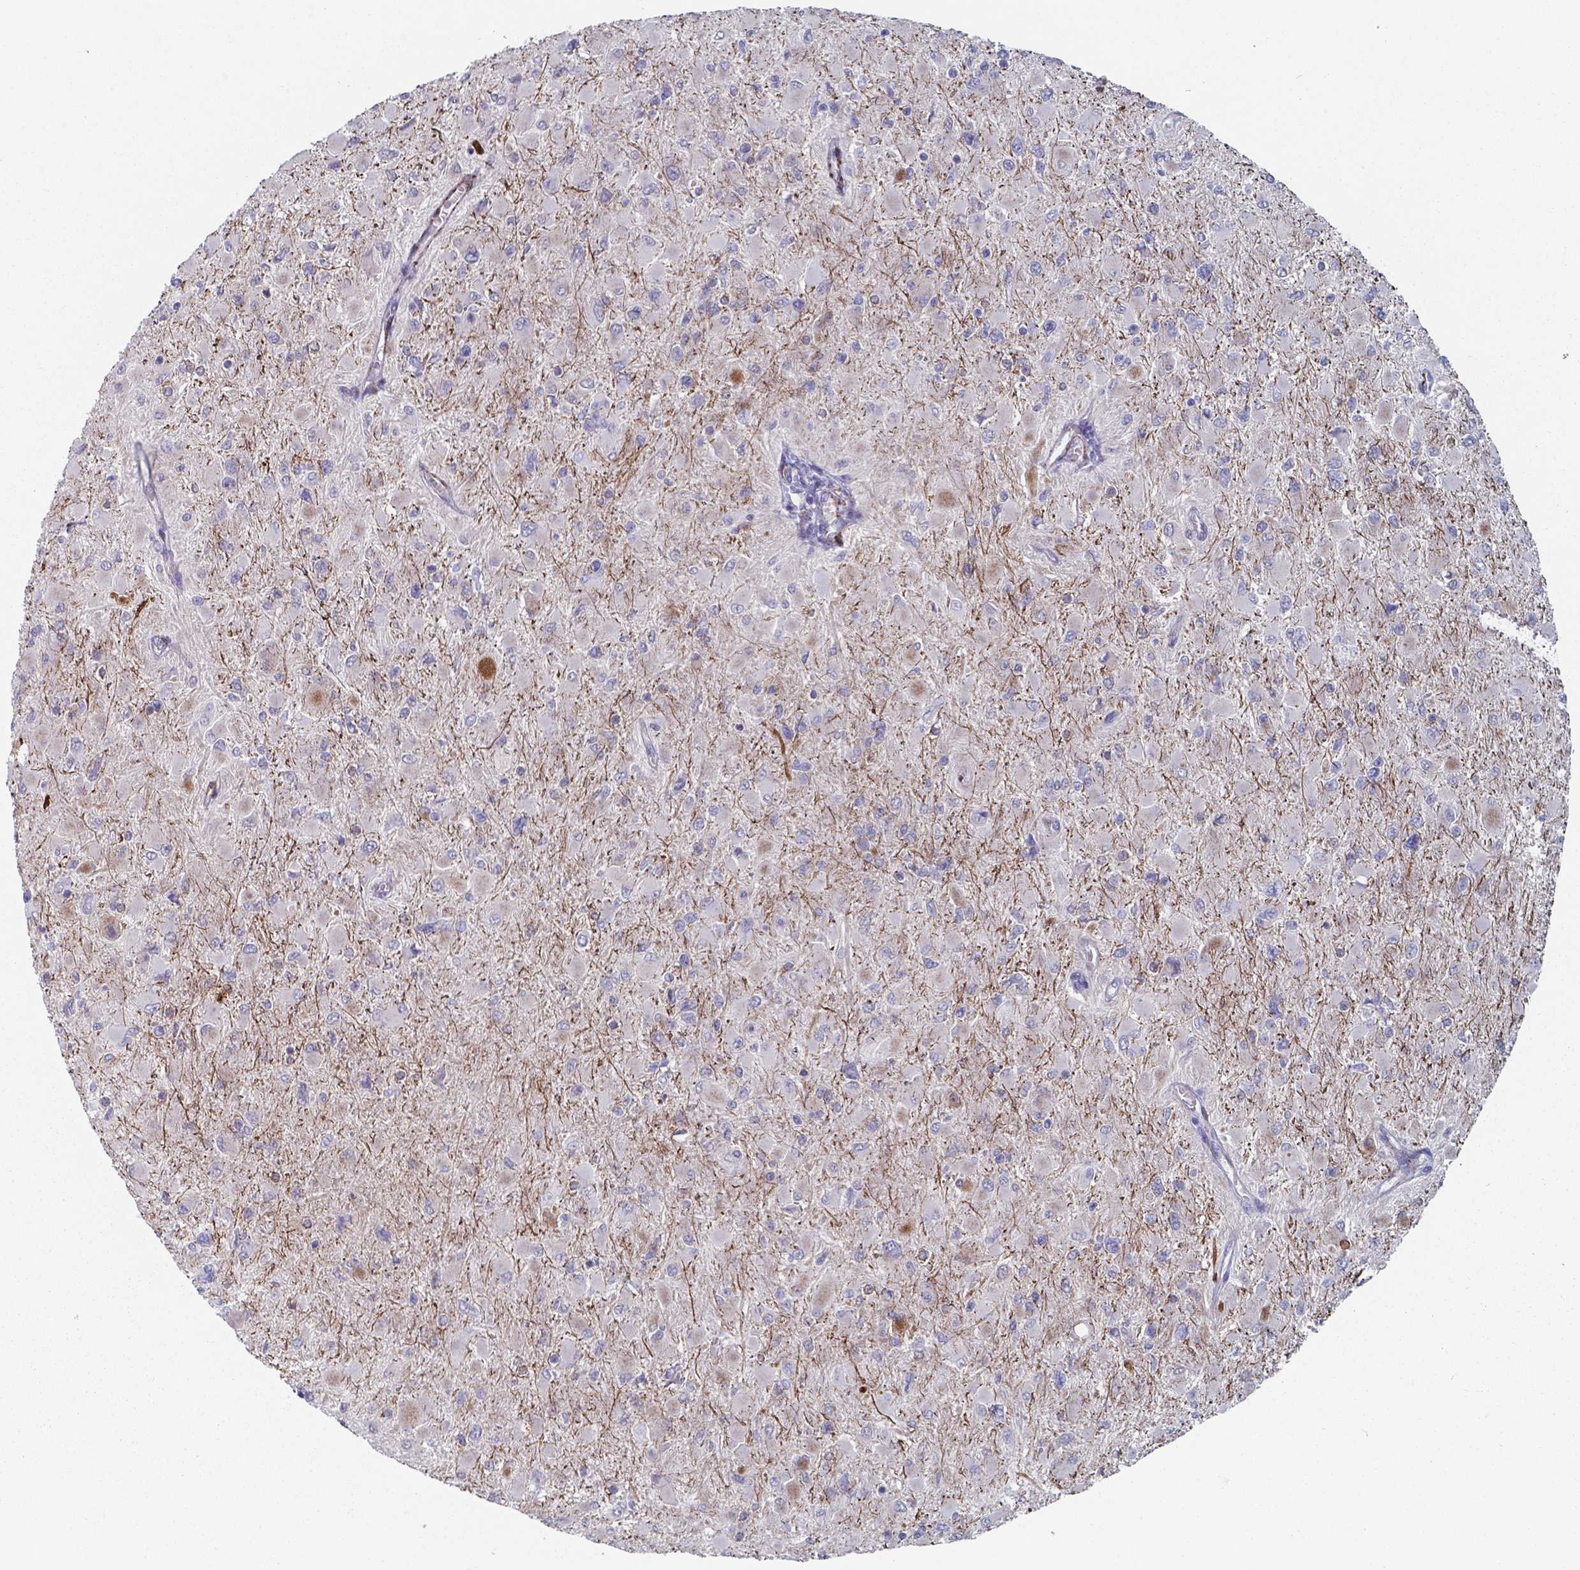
{"staining": {"intensity": "negative", "quantity": "none", "location": "none"}, "tissue": "glioma", "cell_type": "Tumor cells", "image_type": "cancer", "snomed": [{"axis": "morphology", "description": "Glioma, malignant, High grade"}, {"axis": "topography", "description": "Cerebral cortex"}], "caption": "Immunohistochemistry (IHC) of human glioma shows no positivity in tumor cells.", "gene": "PLA2R1", "patient": {"sex": "female", "age": 36}}